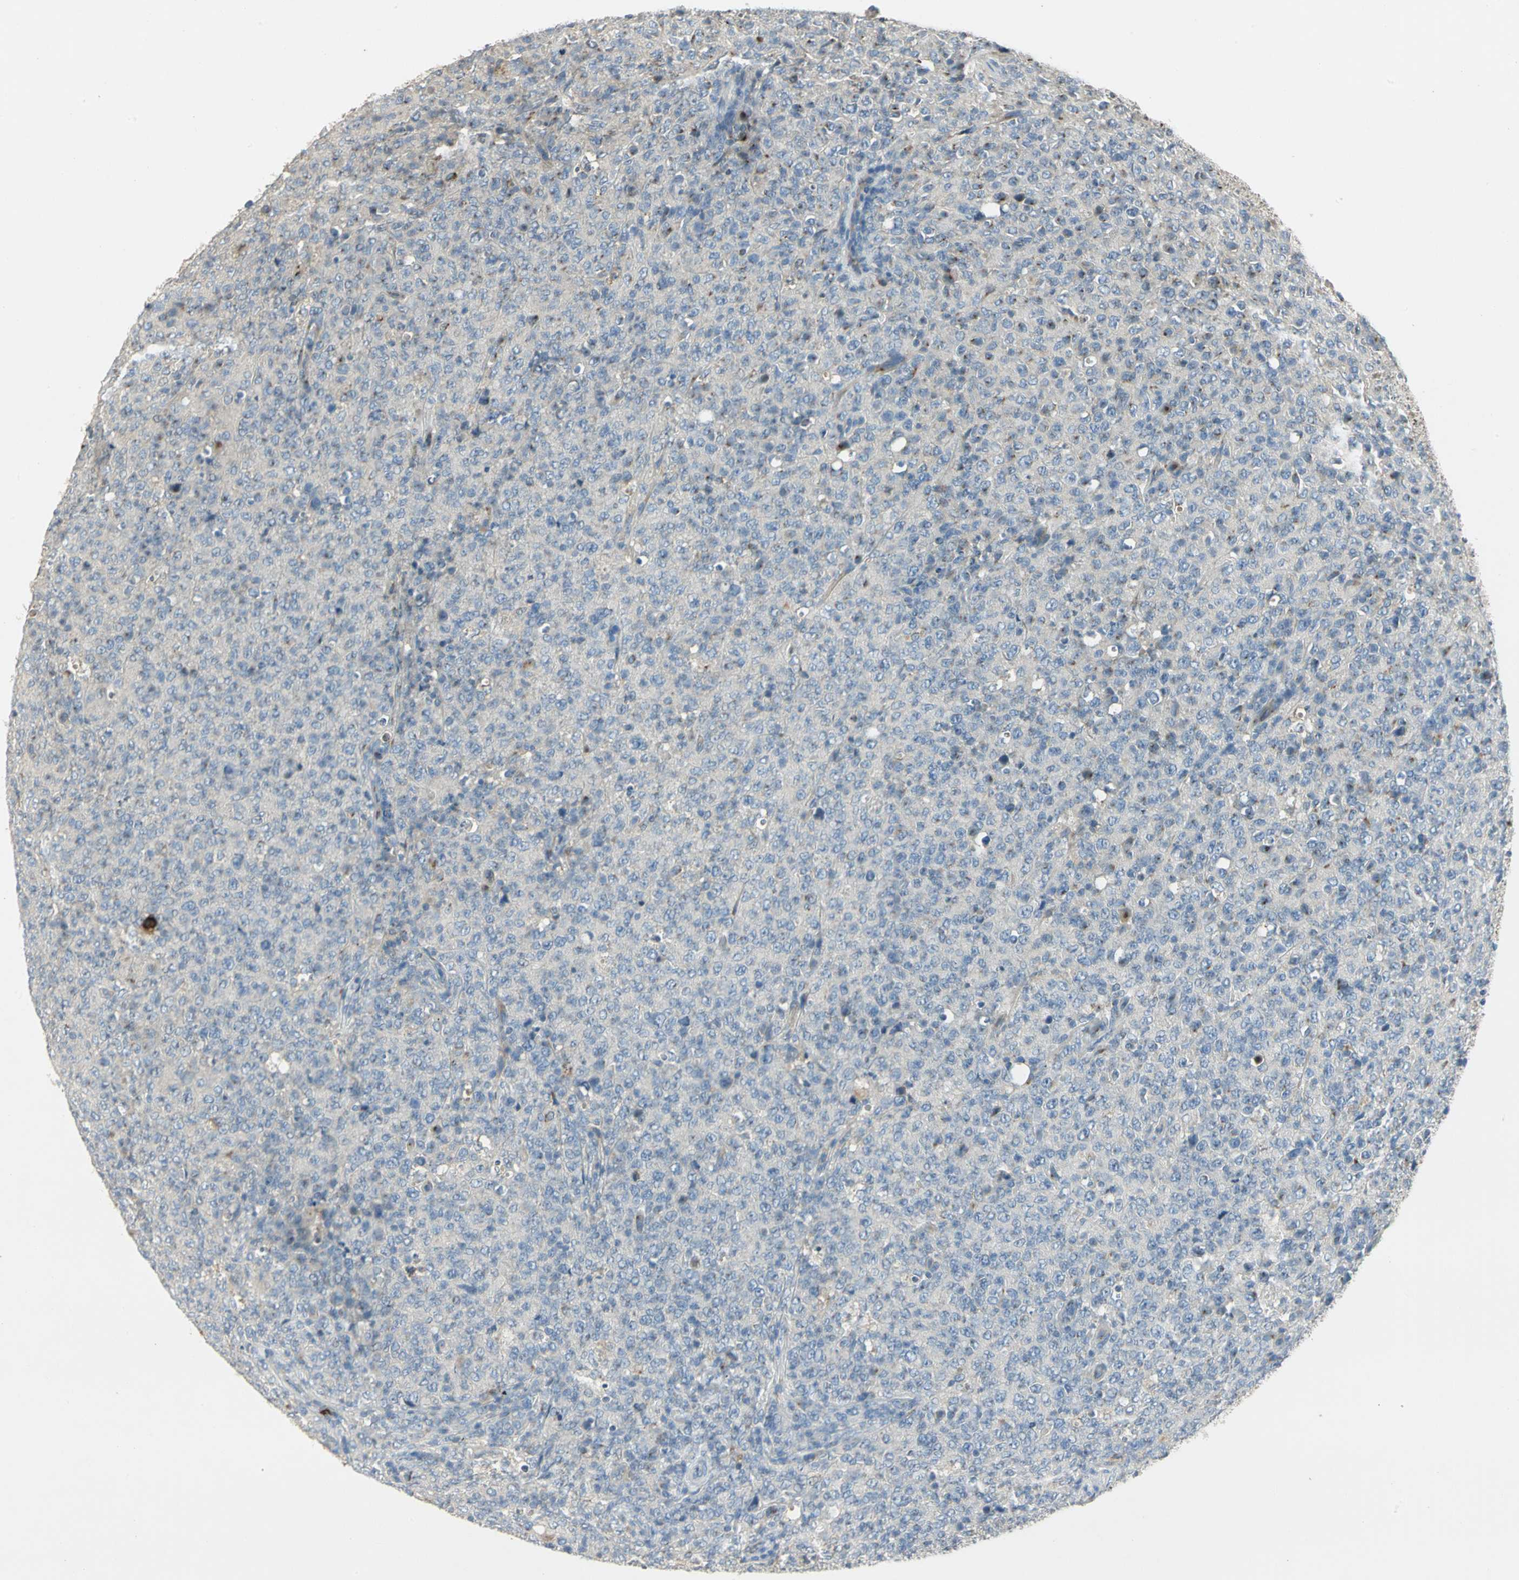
{"staining": {"intensity": "moderate", "quantity": "<25%", "location": "cytoplasmic/membranous"}, "tissue": "lymphoma", "cell_type": "Tumor cells", "image_type": "cancer", "snomed": [{"axis": "morphology", "description": "Malignant lymphoma, non-Hodgkin's type, High grade"}, {"axis": "topography", "description": "Tonsil"}], "caption": "Human malignant lymphoma, non-Hodgkin's type (high-grade) stained for a protein (brown) displays moderate cytoplasmic/membranous positive positivity in about <25% of tumor cells.", "gene": "TM9SF2", "patient": {"sex": "female", "age": 36}}